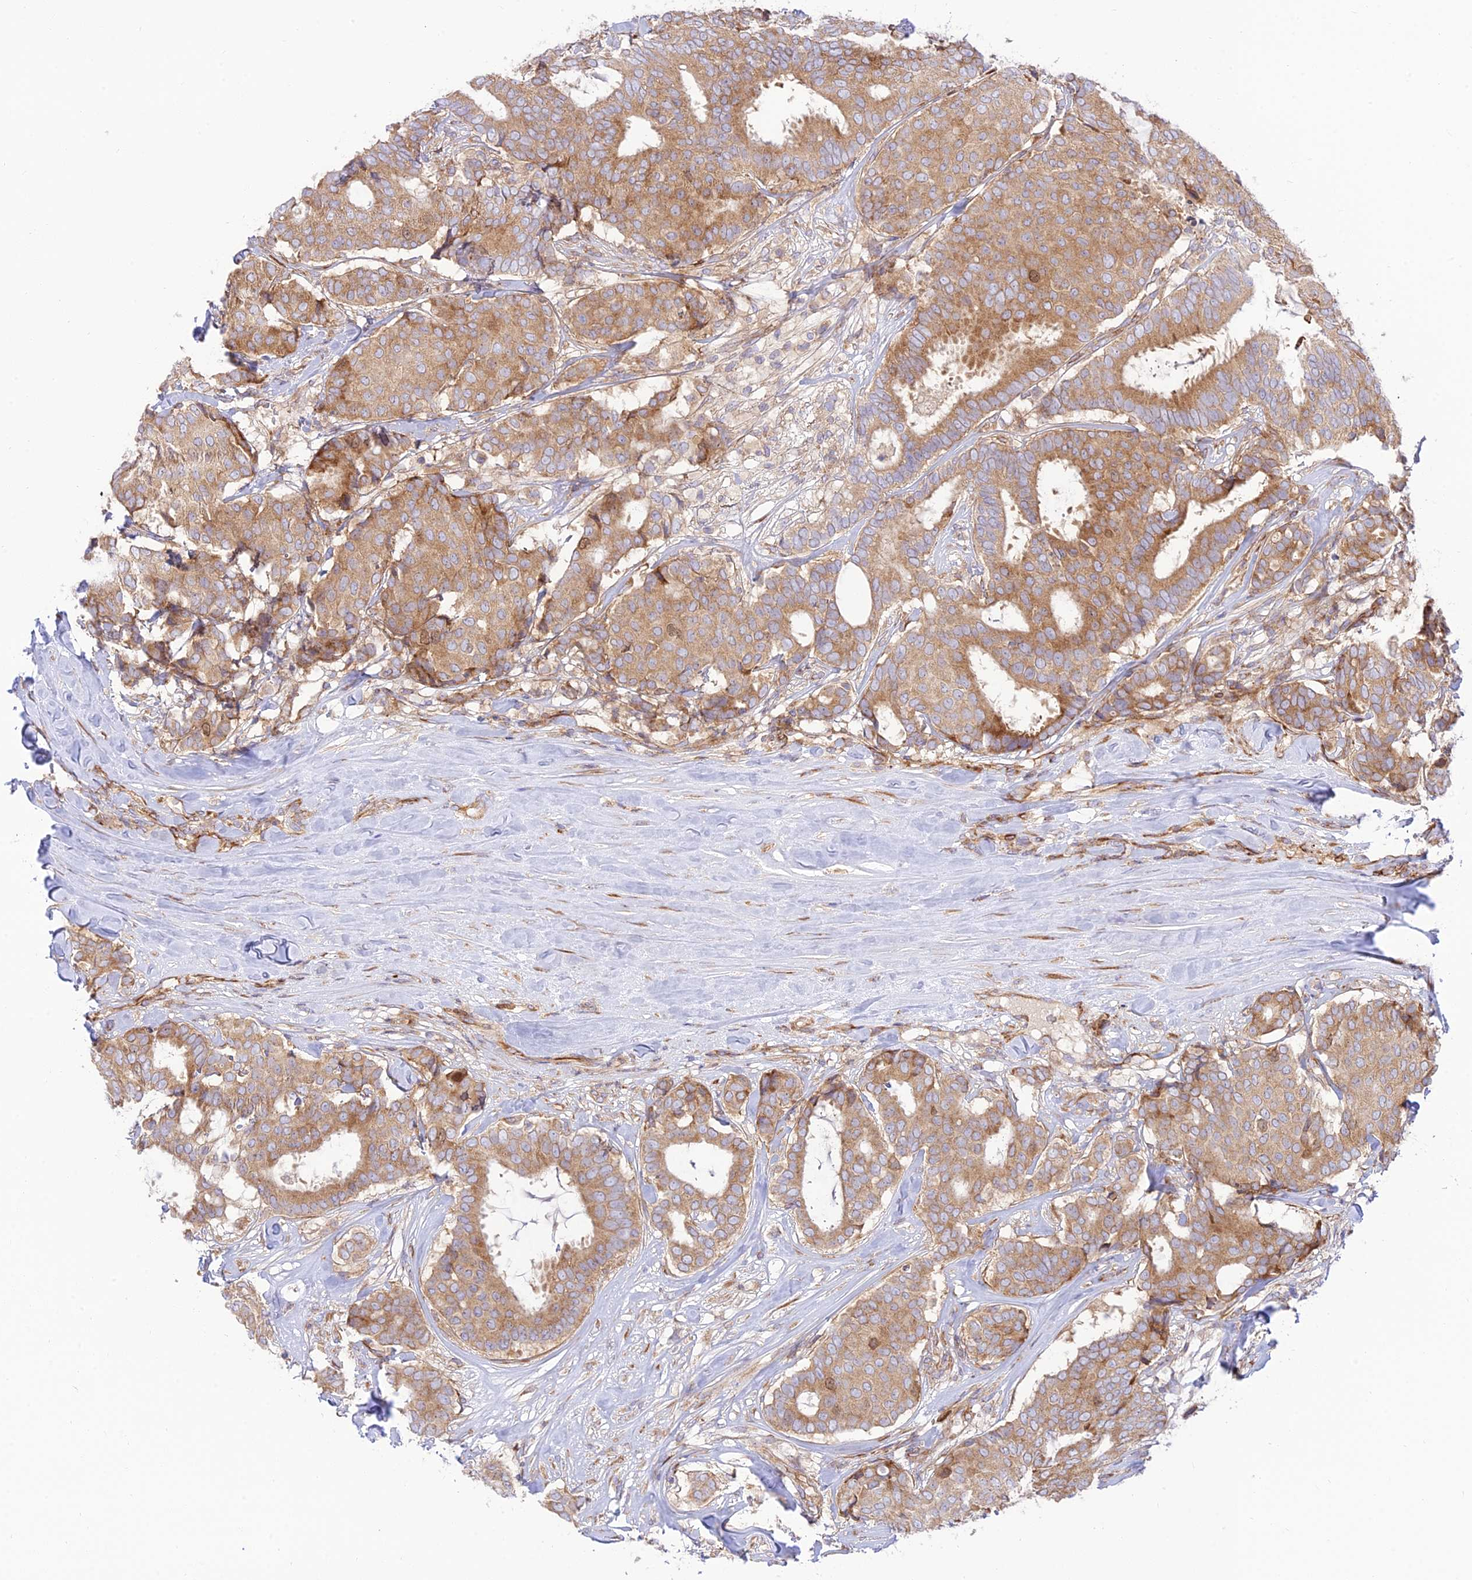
{"staining": {"intensity": "moderate", "quantity": ">75%", "location": "cytoplasmic/membranous"}, "tissue": "breast cancer", "cell_type": "Tumor cells", "image_type": "cancer", "snomed": [{"axis": "morphology", "description": "Duct carcinoma"}, {"axis": "topography", "description": "Breast"}], "caption": "Moderate cytoplasmic/membranous protein expression is appreciated in approximately >75% of tumor cells in breast cancer.", "gene": "PIMREG", "patient": {"sex": "female", "age": 75}}